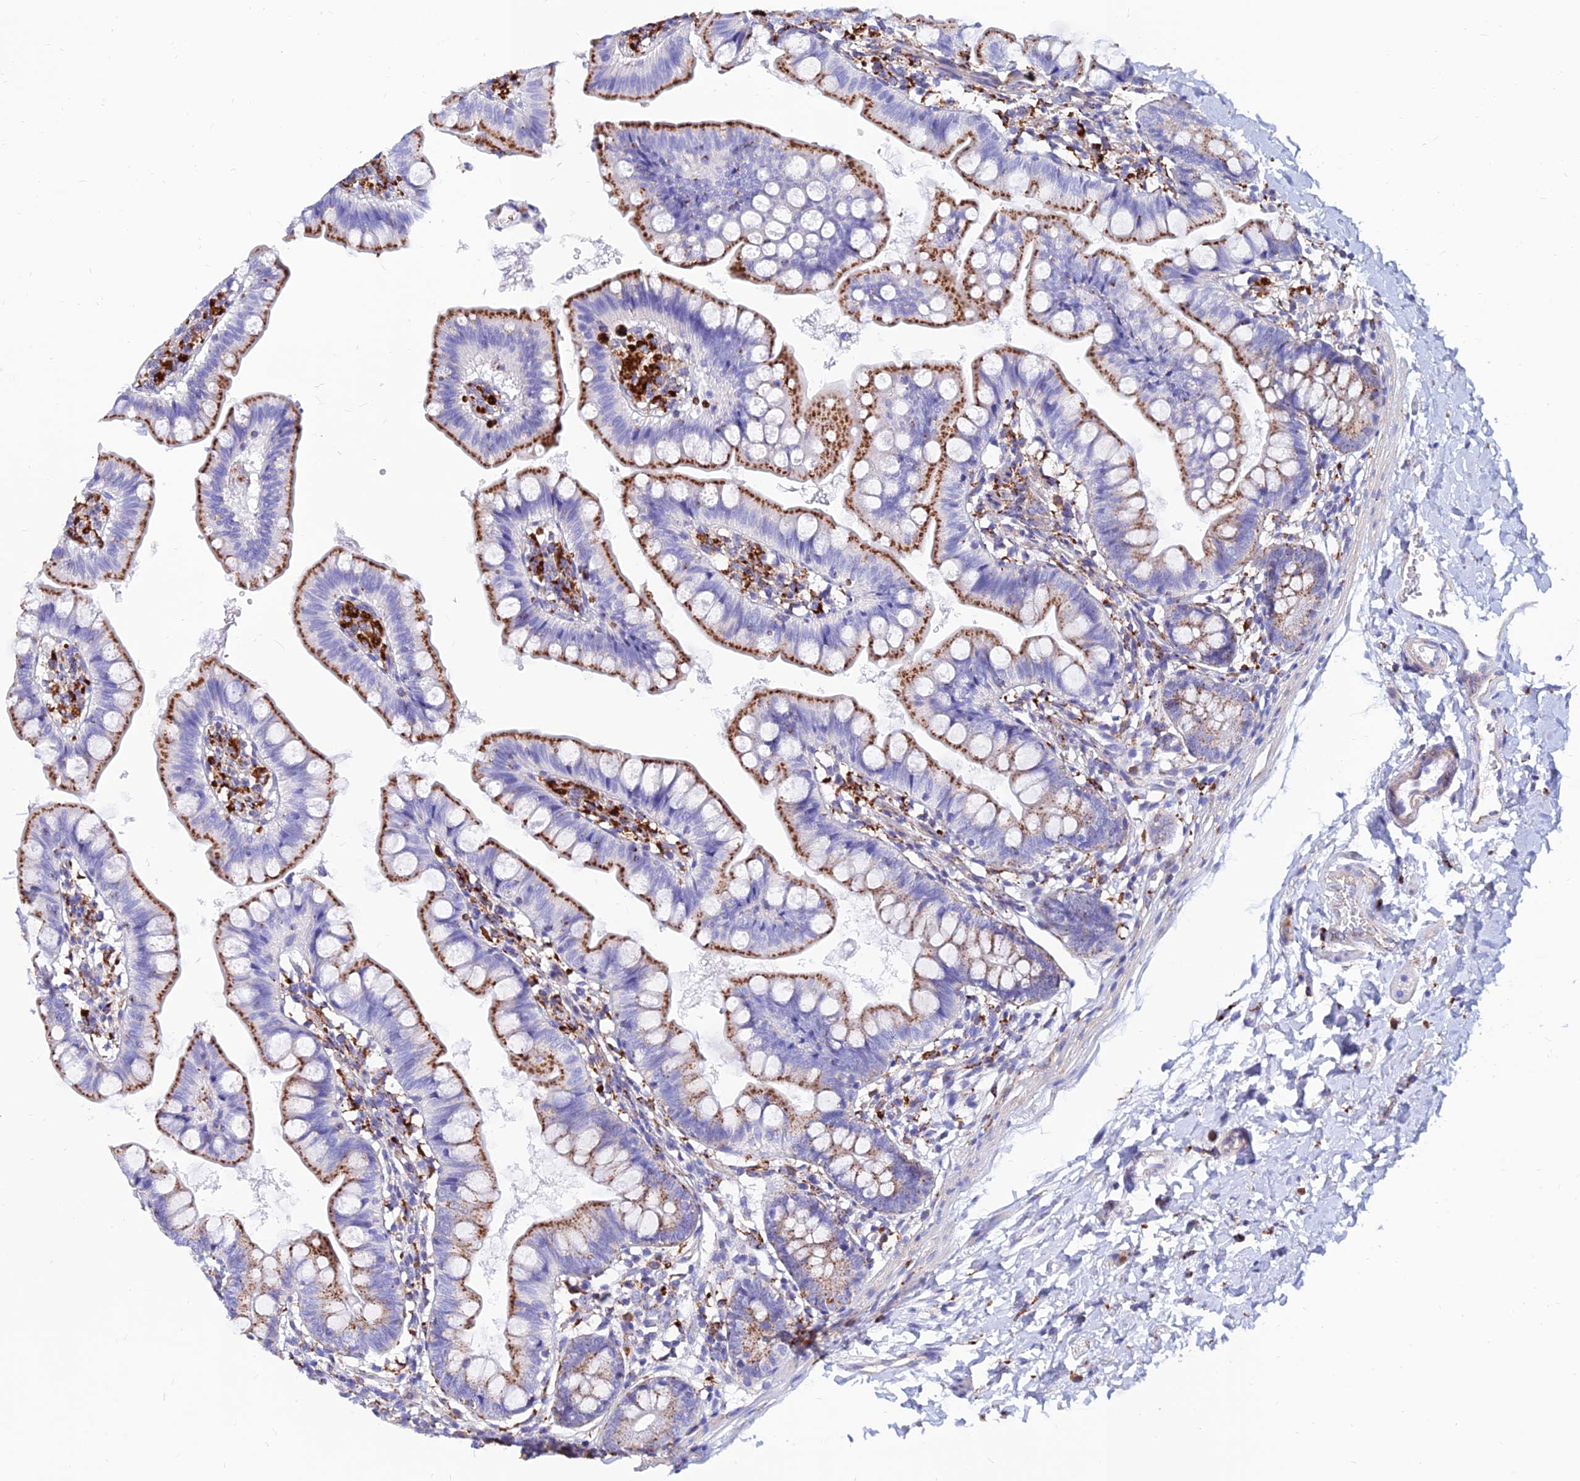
{"staining": {"intensity": "moderate", "quantity": ">75%", "location": "cytoplasmic/membranous"}, "tissue": "small intestine", "cell_type": "Glandular cells", "image_type": "normal", "snomed": [{"axis": "morphology", "description": "Normal tissue, NOS"}, {"axis": "topography", "description": "Small intestine"}], "caption": "High-power microscopy captured an immunohistochemistry photomicrograph of unremarkable small intestine, revealing moderate cytoplasmic/membranous staining in approximately >75% of glandular cells. The protein is shown in brown color, while the nuclei are stained blue.", "gene": "SPNS1", "patient": {"sex": "male", "age": 7}}